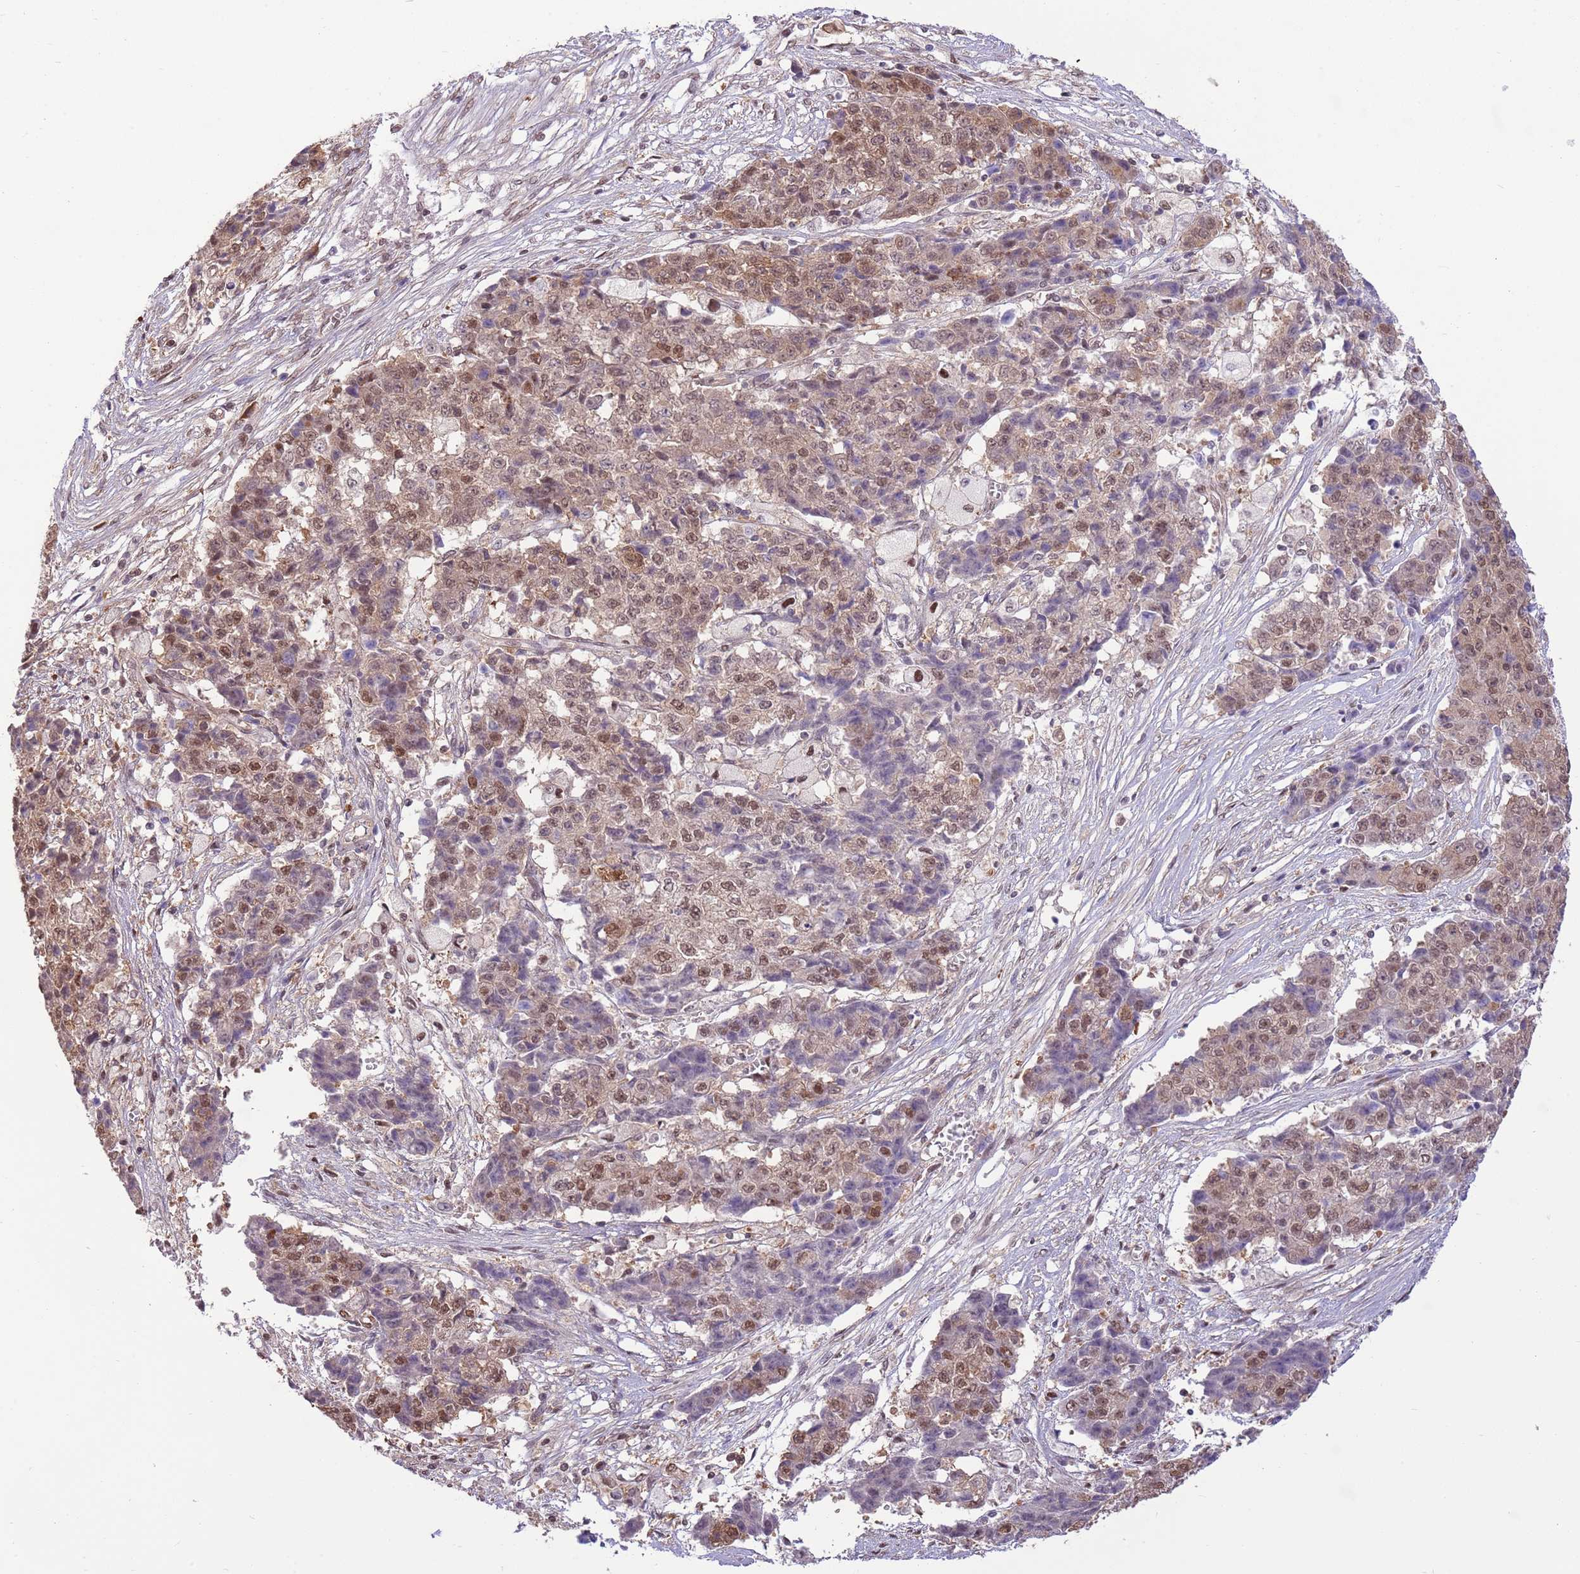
{"staining": {"intensity": "moderate", "quantity": "25%-75%", "location": "cytoplasmic/membranous,nuclear"}, "tissue": "ovarian cancer", "cell_type": "Tumor cells", "image_type": "cancer", "snomed": [{"axis": "morphology", "description": "Carcinoma, endometroid"}, {"axis": "topography", "description": "Ovary"}], "caption": "Ovarian cancer tissue shows moderate cytoplasmic/membranous and nuclear expression in about 25%-75% of tumor cells, visualized by immunohistochemistry.", "gene": "NSFL1C", "patient": {"sex": "female", "age": 42}}